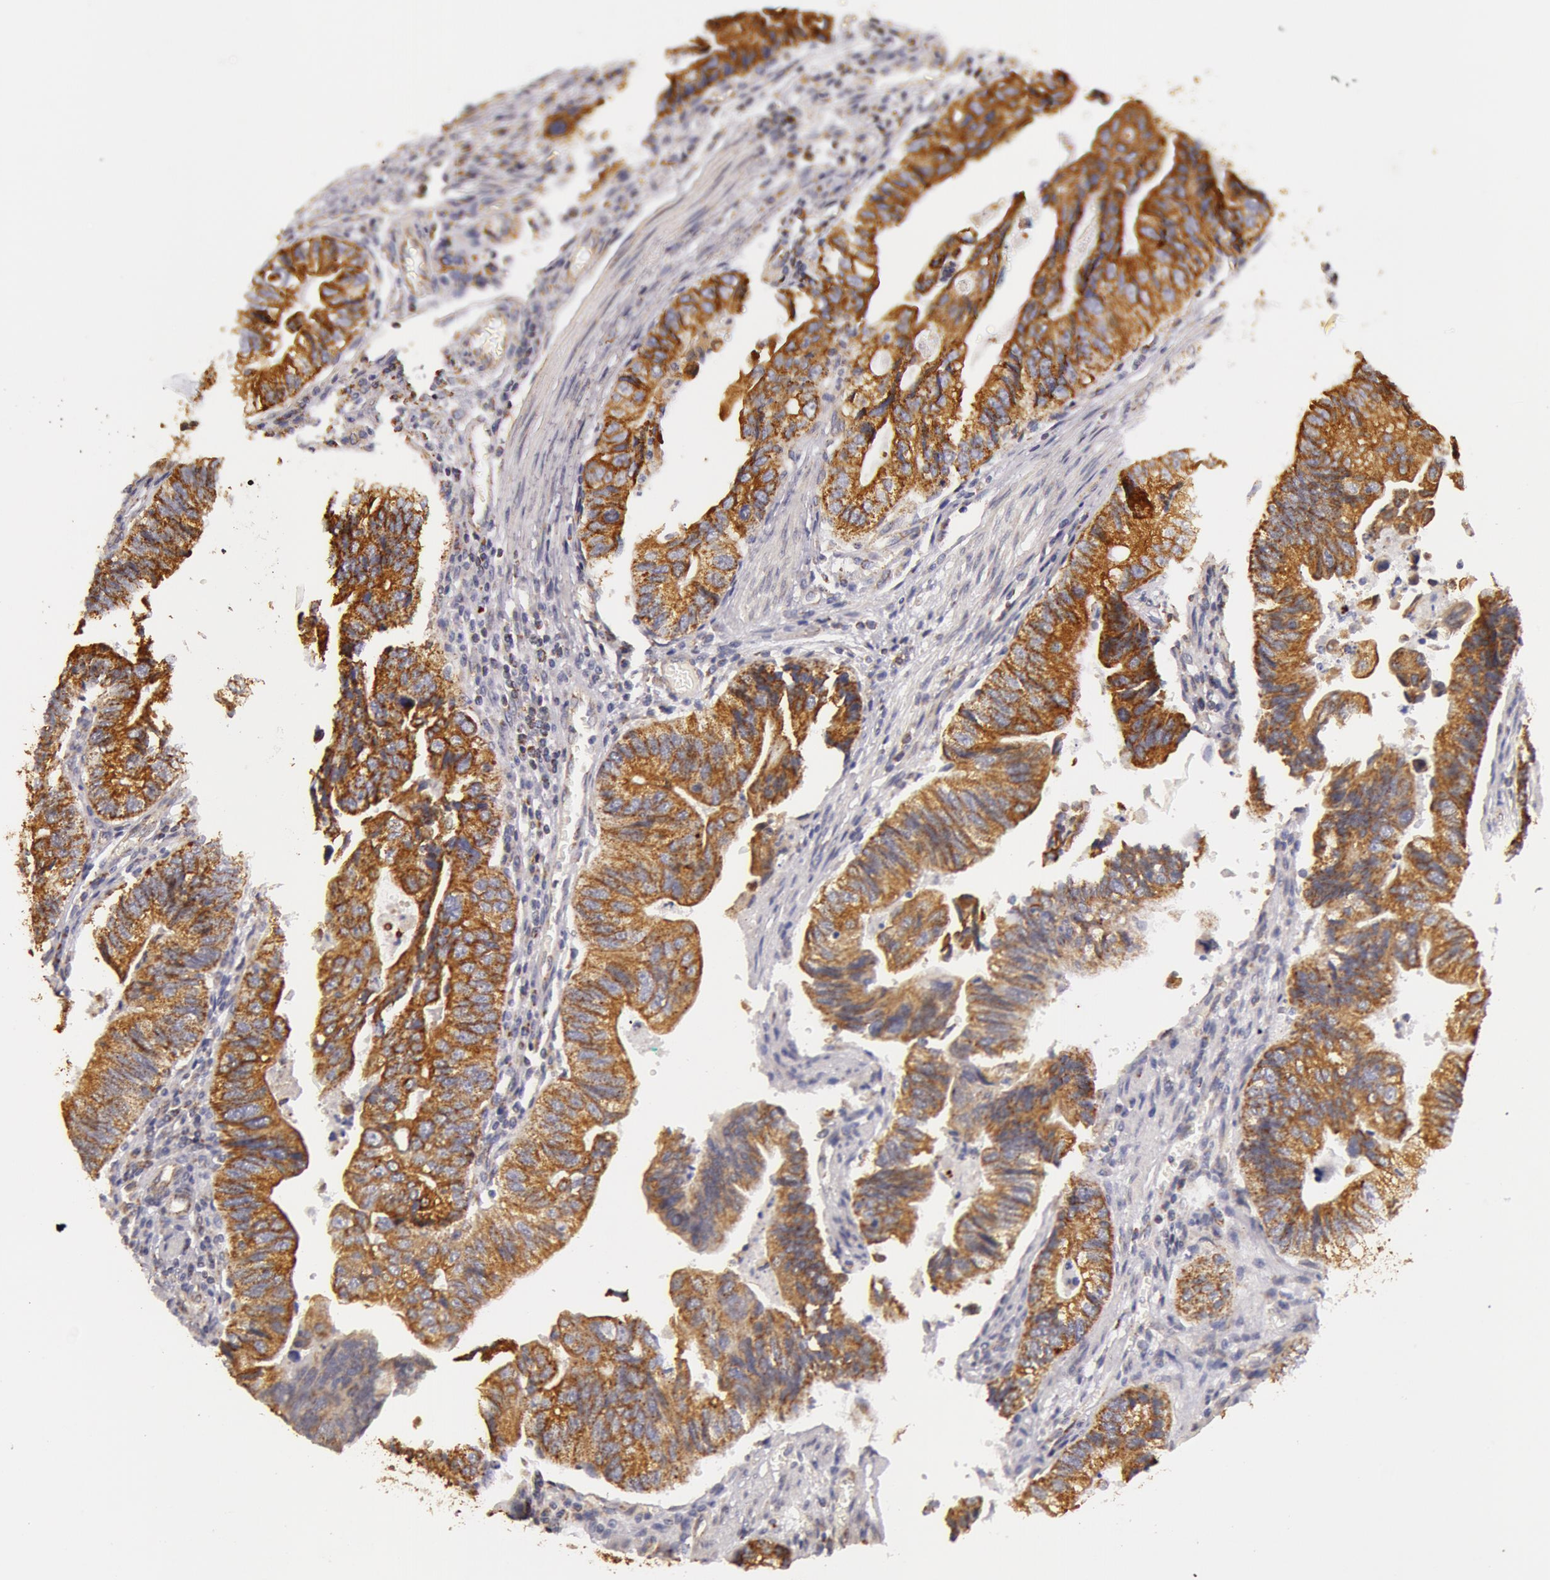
{"staining": {"intensity": "moderate", "quantity": ">75%", "location": "cytoplasmic/membranous"}, "tissue": "colorectal cancer", "cell_type": "Tumor cells", "image_type": "cancer", "snomed": [{"axis": "morphology", "description": "Adenocarcinoma, NOS"}, {"axis": "topography", "description": "Colon"}], "caption": "IHC of colorectal cancer reveals medium levels of moderate cytoplasmic/membranous expression in about >75% of tumor cells.", "gene": "KRT18", "patient": {"sex": "female", "age": 11}}